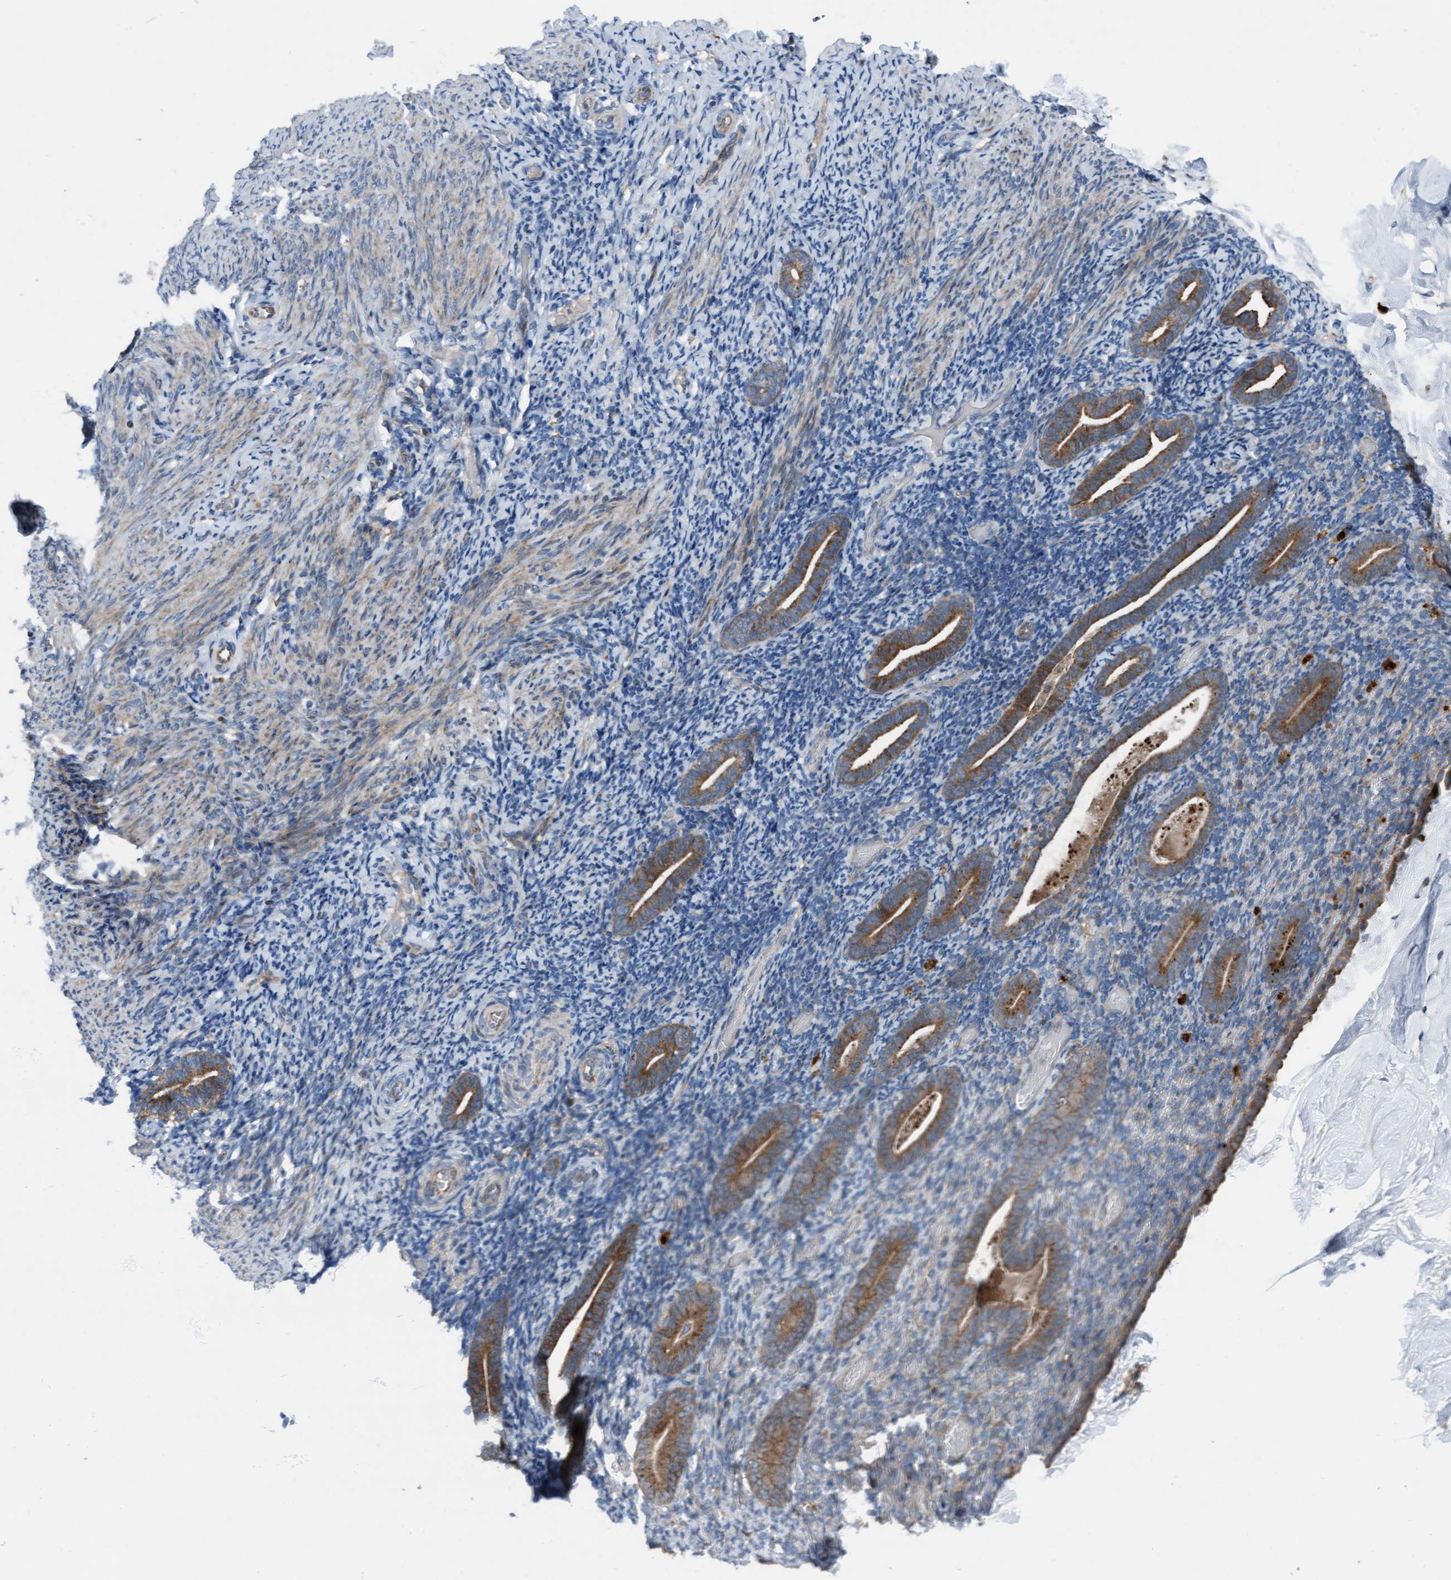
{"staining": {"intensity": "moderate", "quantity": "<25%", "location": "cytoplasmic/membranous"}, "tissue": "endometrium", "cell_type": "Cells in endometrial stroma", "image_type": "normal", "snomed": [{"axis": "morphology", "description": "Normal tissue, NOS"}, {"axis": "topography", "description": "Endometrium"}], "caption": "Immunohistochemistry (IHC) (DAB) staining of unremarkable human endometrium demonstrates moderate cytoplasmic/membranous protein expression in approximately <25% of cells in endometrial stroma.", "gene": "KLHL26", "patient": {"sex": "female", "age": 51}}